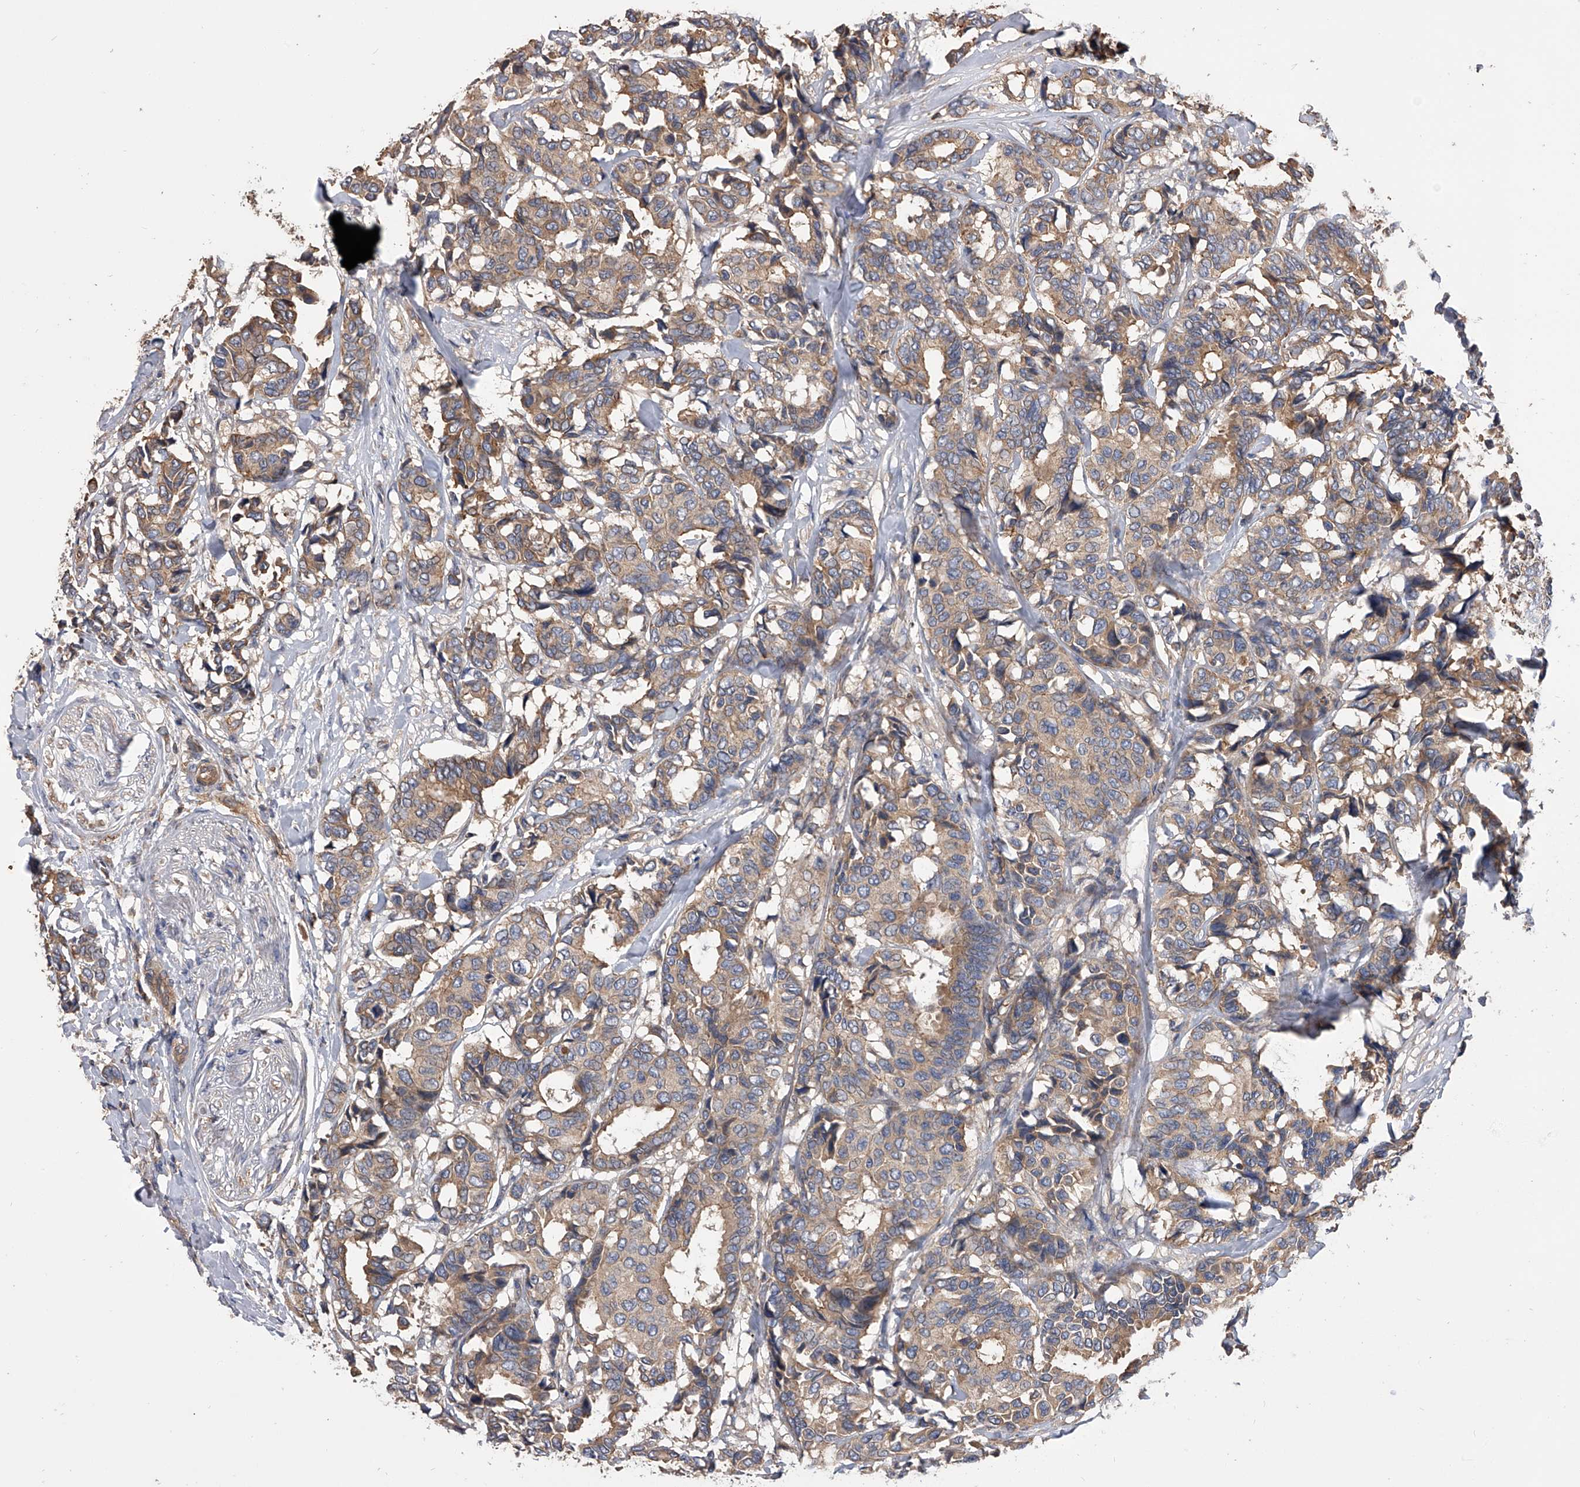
{"staining": {"intensity": "moderate", "quantity": ">75%", "location": "cytoplasmic/membranous"}, "tissue": "breast cancer", "cell_type": "Tumor cells", "image_type": "cancer", "snomed": [{"axis": "morphology", "description": "Duct carcinoma"}, {"axis": "topography", "description": "Breast"}], "caption": "Breast cancer (invasive ductal carcinoma) tissue displays moderate cytoplasmic/membranous expression in approximately >75% of tumor cells, visualized by immunohistochemistry. Nuclei are stained in blue.", "gene": "CUL7", "patient": {"sex": "female", "age": 87}}